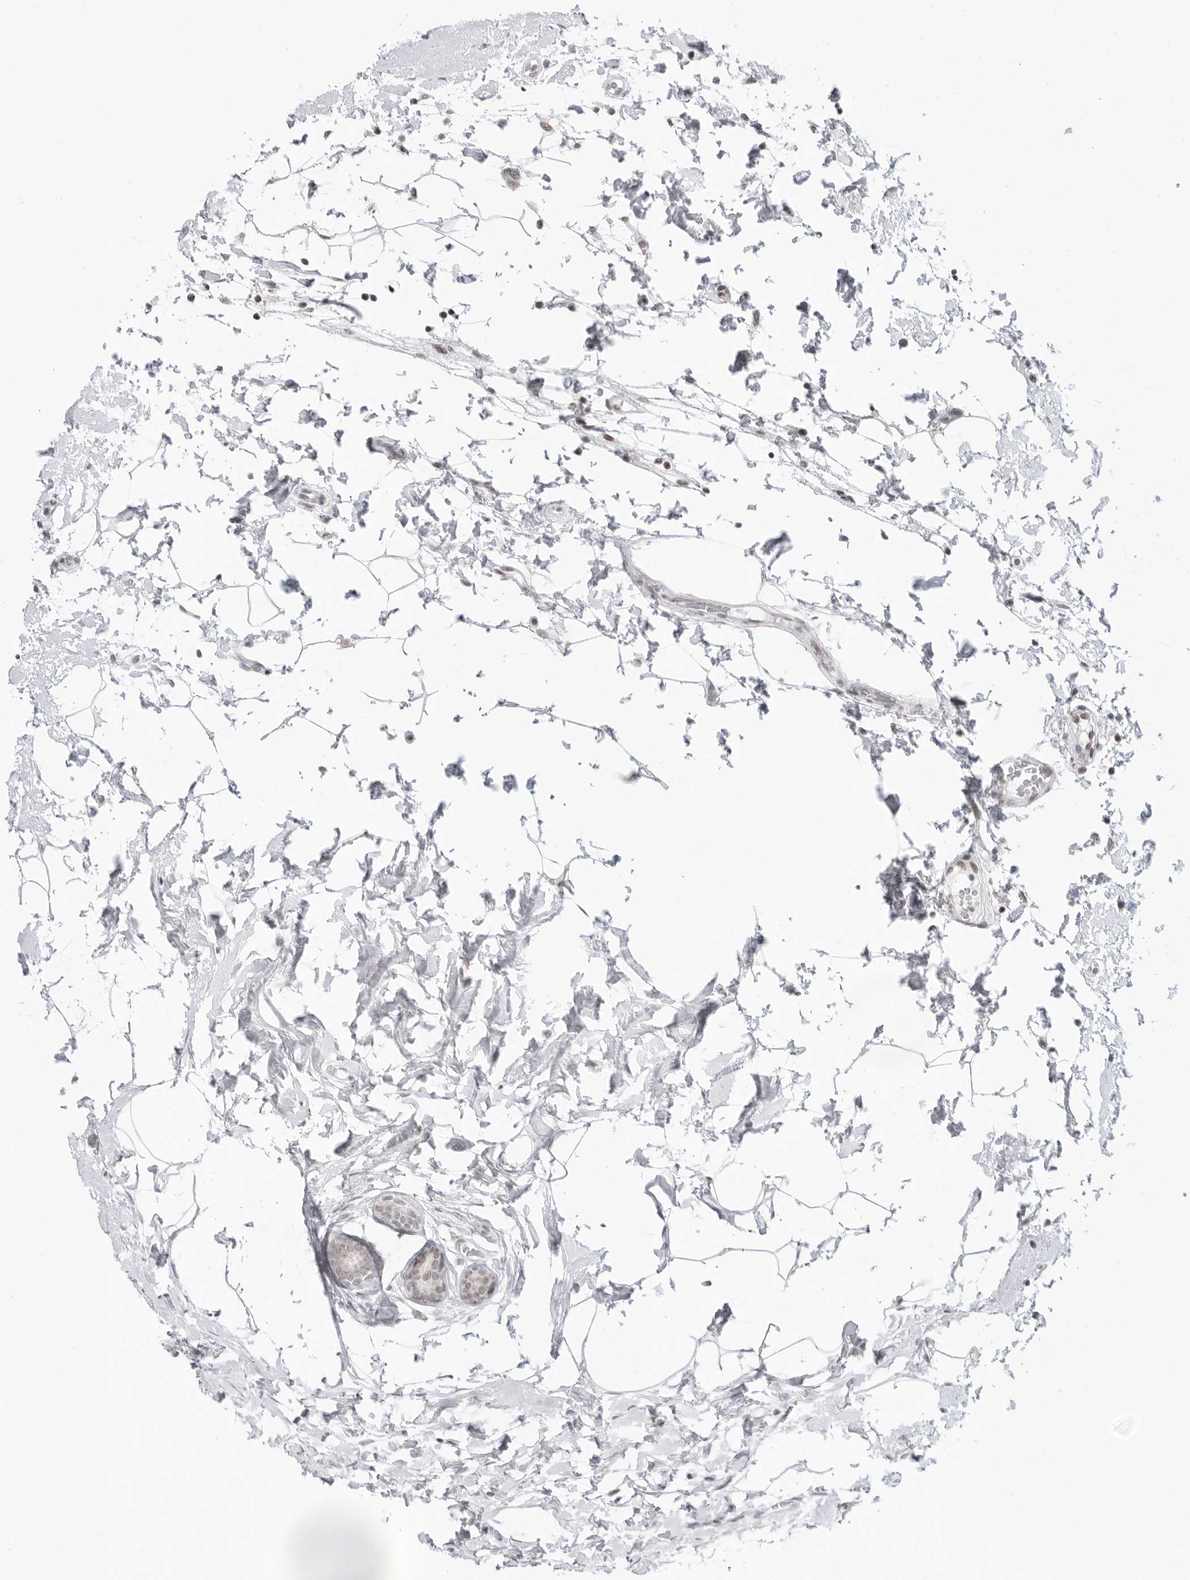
{"staining": {"intensity": "weak", "quantity": ">75%", "location": "nuclear"}, "tissue": "breast cancer", "cell_type": "Tumor cells", "image_type": "cancer", "snomed": [{"axis": "morphology", "description": "Lobular carcinoma"}, {"axis": "topography", "description": "Breast"}], "caption": "The image exhibits staining of breast lobular carcinoma, revealing weak nuclear protein positivity (brown color) within tumor cells. (IHC, brightfield microscopy, high magnification).", "gene": "FOXK2", "patient": {"sex": "female", "age": 50}}